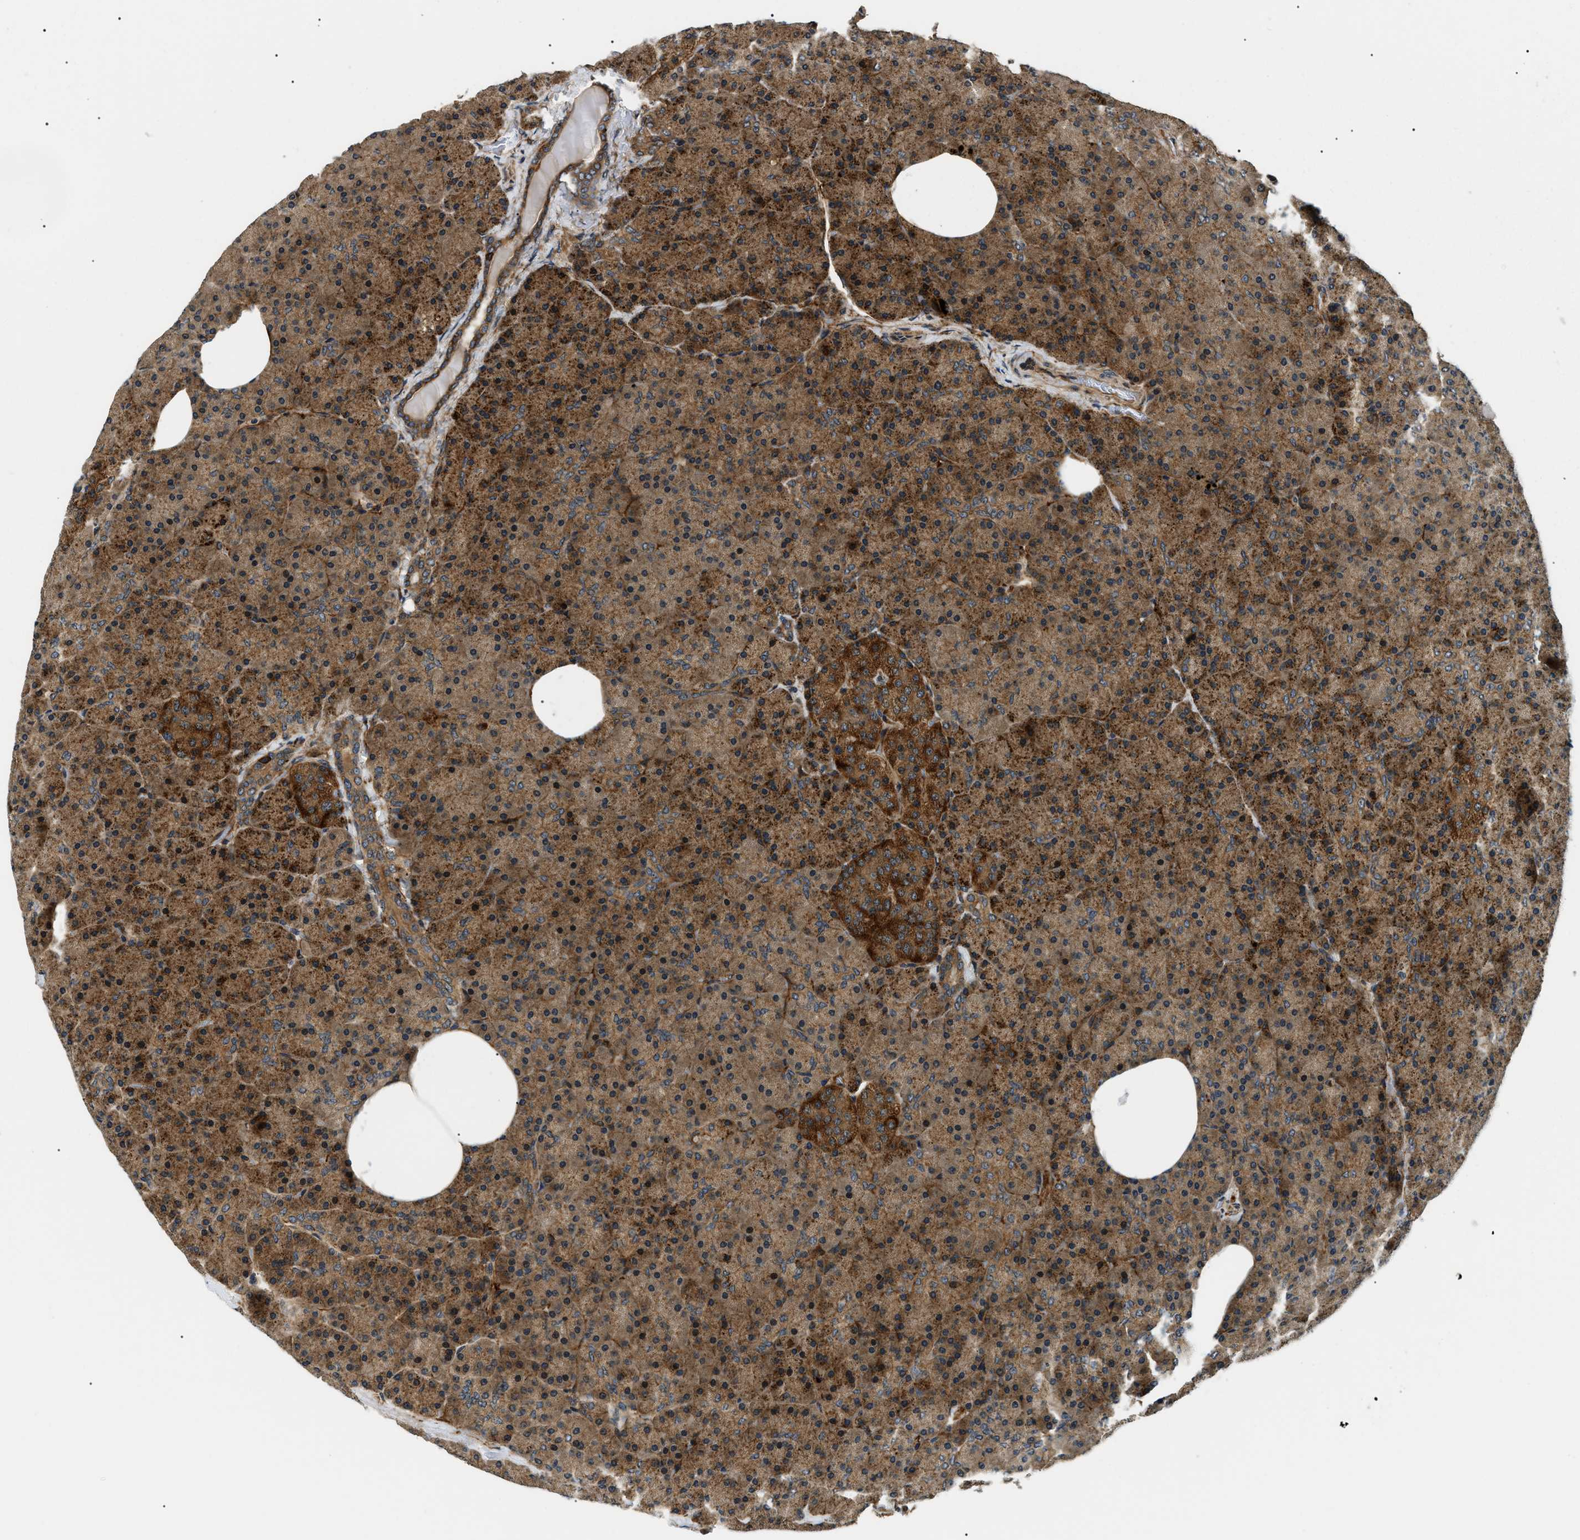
{"staining": {"intensity": "strong", "quantity": ">75%", "location": "cytoplasmic/membranous,nuclear"}, "tissue": "pancreas", "cell_type": "Exocrine glandular cells", "image_type": "normal", "snomed": [{"axis": "morphology", "description": "Normal tissue, NOS"}, {"axis": "topography", "description": "Pancreas"}], "caption": "Normal pancreas exhibits strong cytoplasmic/membranous,nuclear positivity in approximately >75% of exocrine glandular cells.", "gene": "ATP6AP1", "patient": {"sex": "female", "age": 35}}